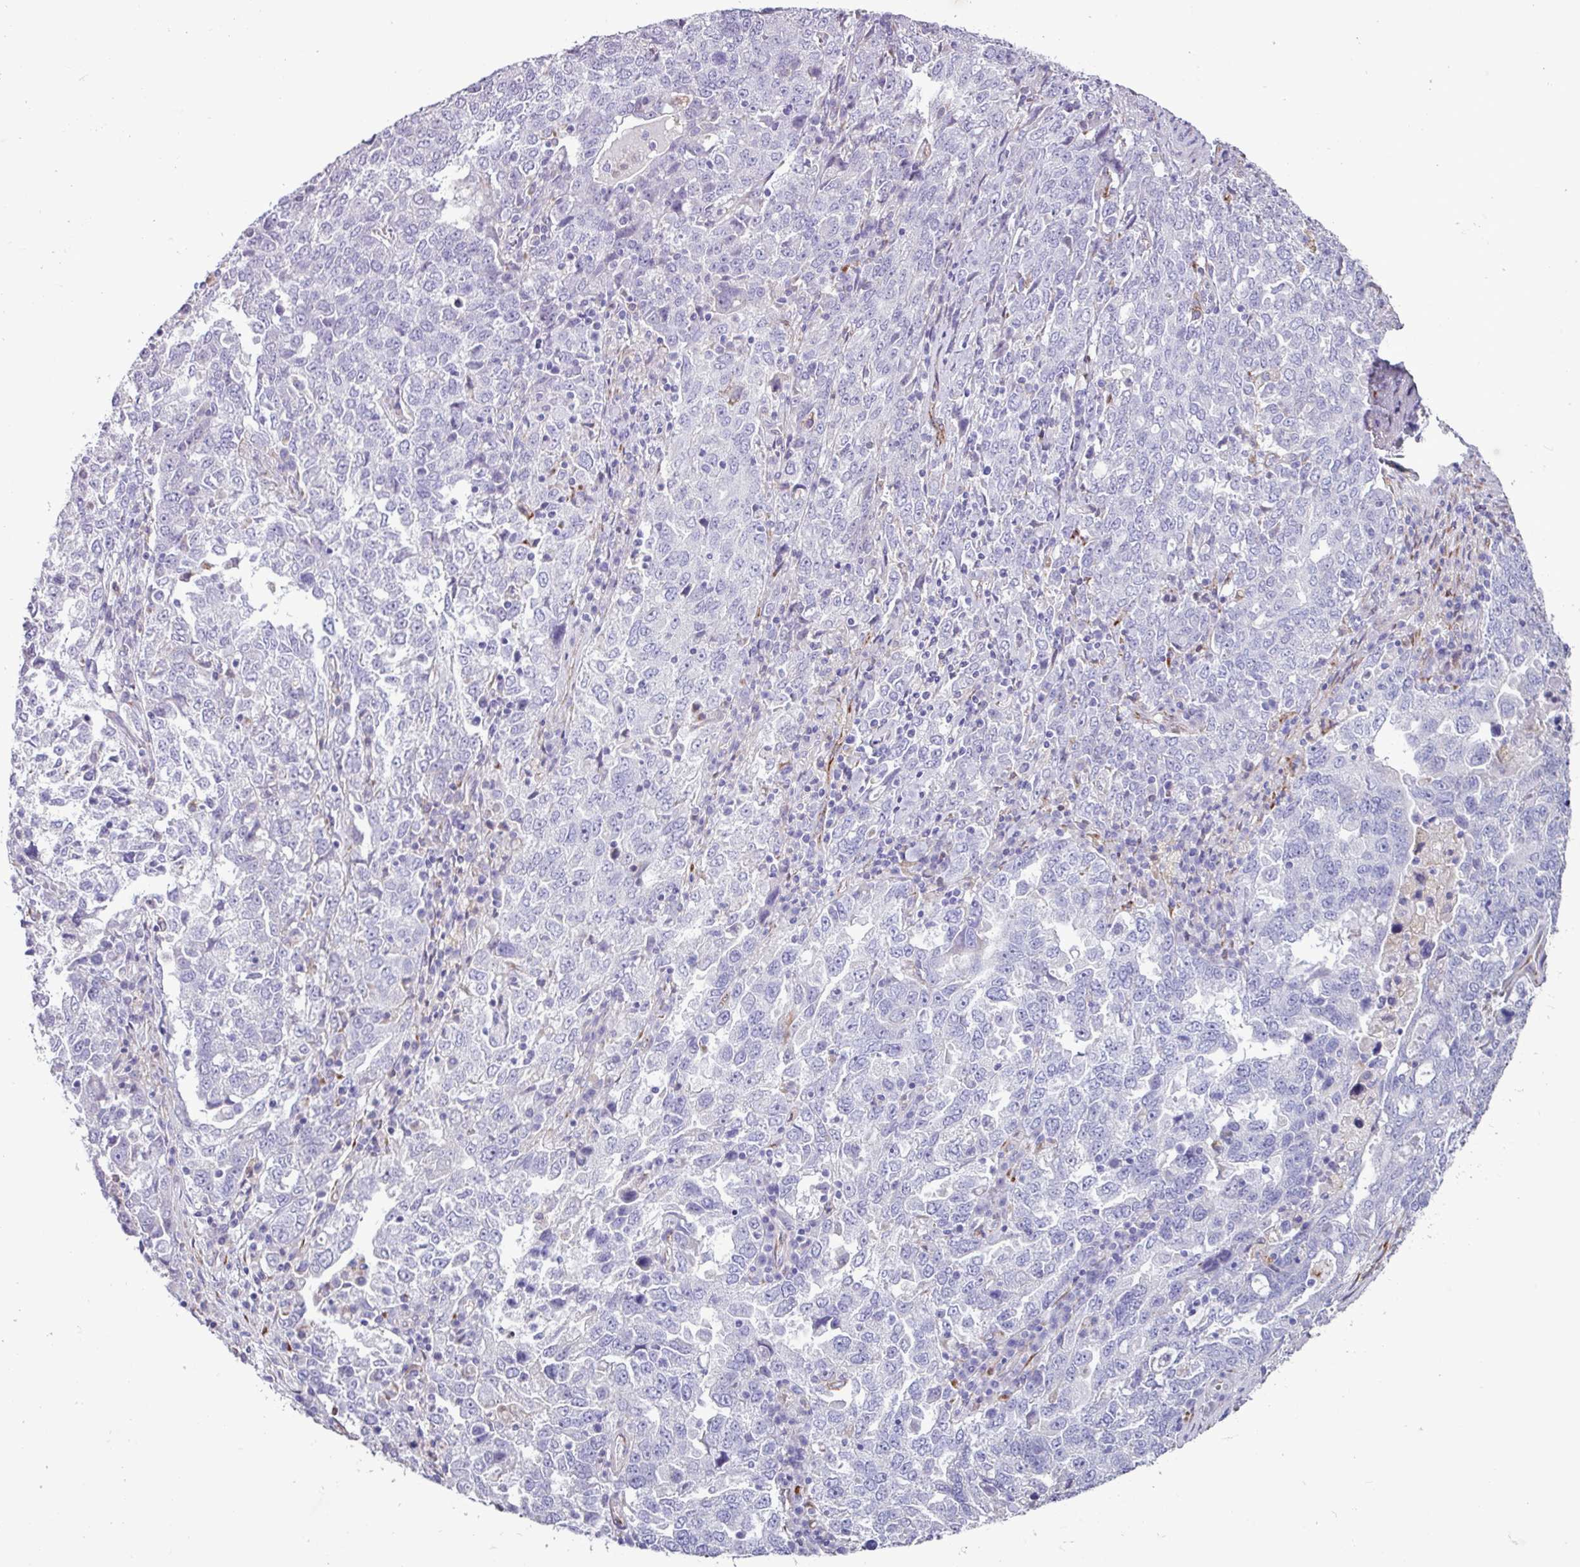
{"staining": {"intensity": "negative", "quantity": "none", "location": "none"}, "tissue": "ovarian cancer", "cell_type": "Tumor cells", "image_type": "cancer", "snomed": [{"axis": "morphology", "description": "Carcinoma, endometroid"}, {"axis": "topography", "description": "Ovary"}], "caption": "There is no significant staining in tumor cells of ovarian endometroid carcinoma.", "gene": "PPP1R35", "patient": {"sex": "female", "age": 62}}